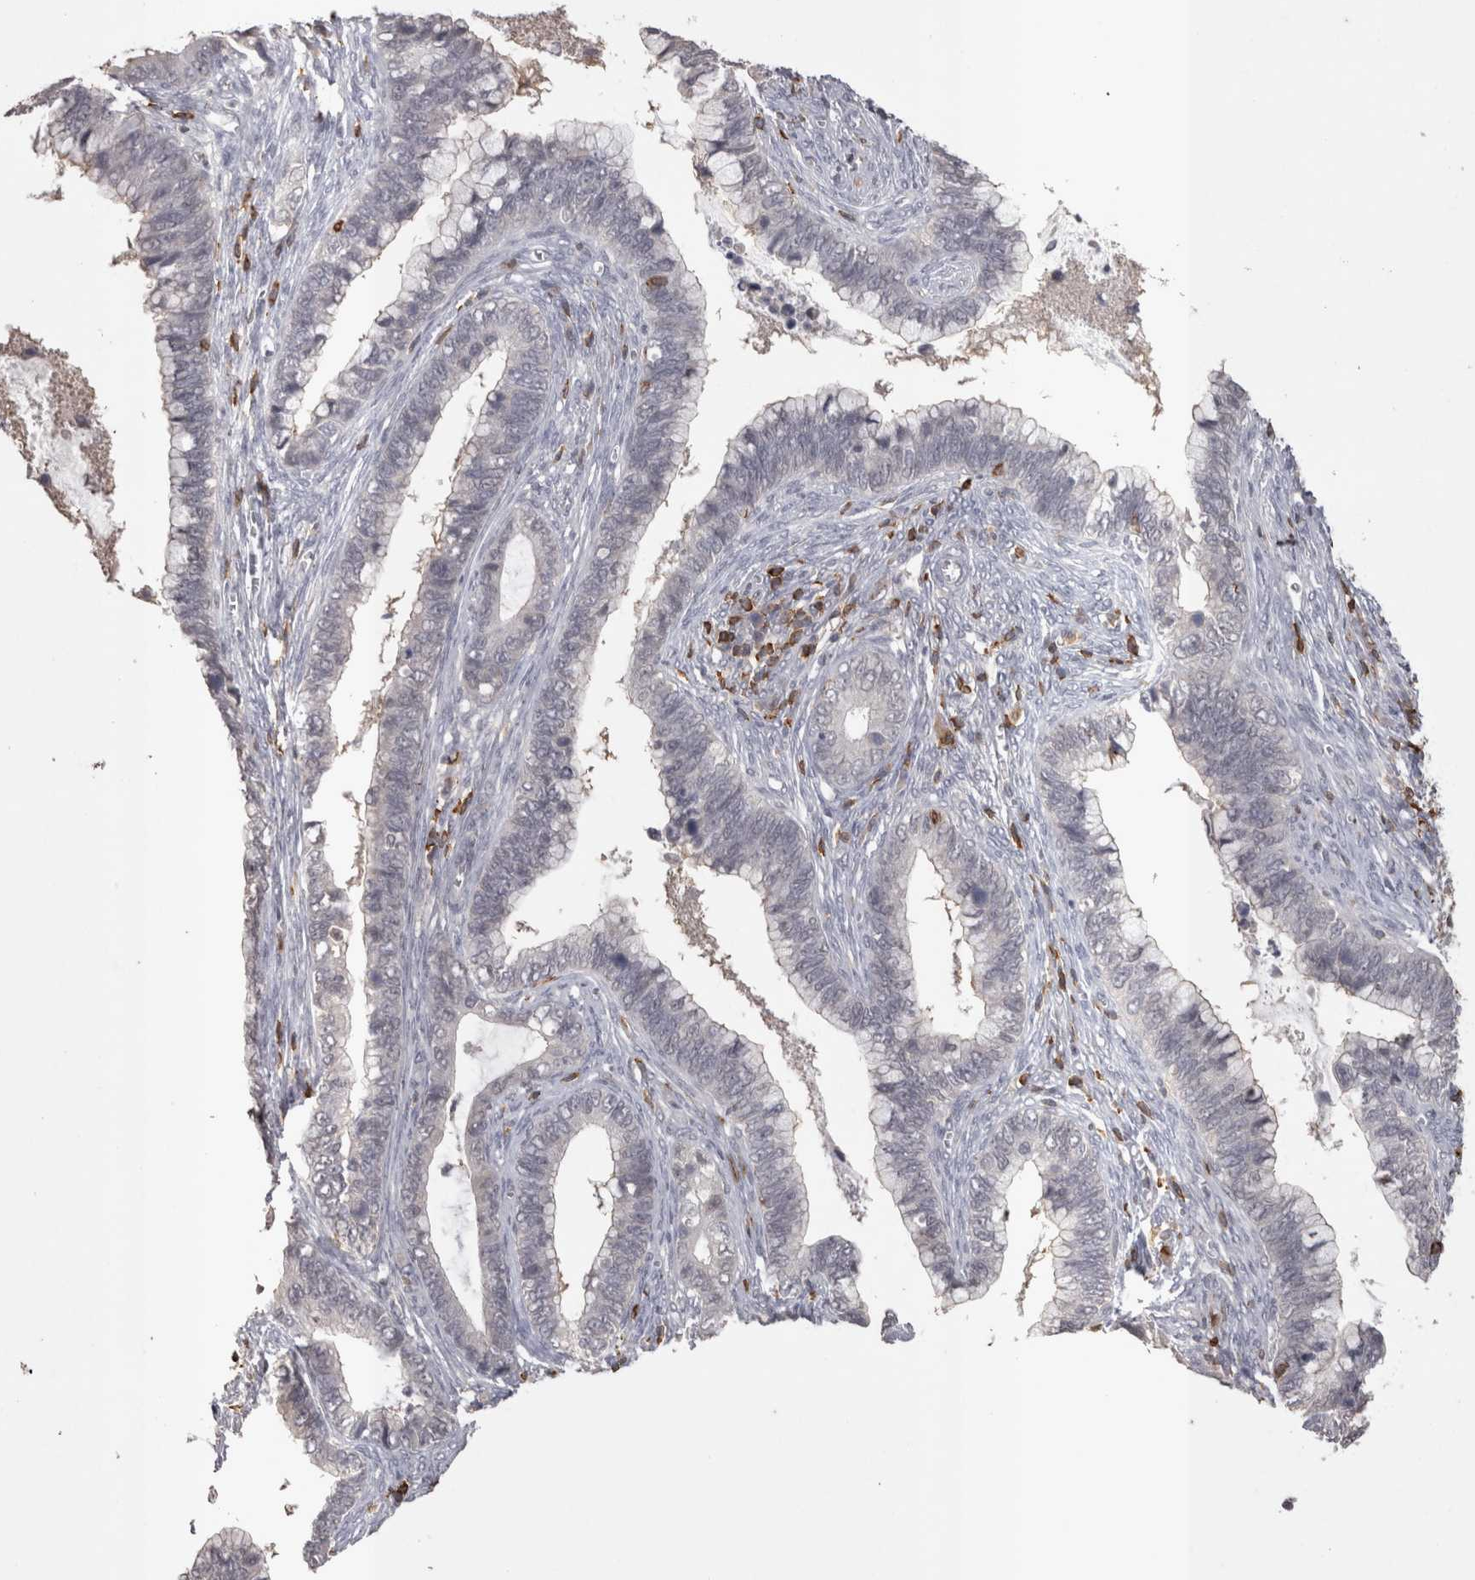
{"staining": {"intensity": "negative", "quantity": "none", "location": "none"}, "tissue": "cervical cancer", "cell_type": "Tumor cells", "image_type": "cancer", "snomed": [{"axis": "morphology", "description": "Adenocarcinoma, NOS"}, {"axis": "topography", "description": "Cervix"}], "caption": "Cervical adenocarcinoma was stained to show a protein in brown. There is no significant staining in tumor cells. (DAB (3,3'-diaminobenzidine) immunohistochemistry, high magnification).", "gene": "SKAP1", "patient": {"sex": "female", "age": 44}}